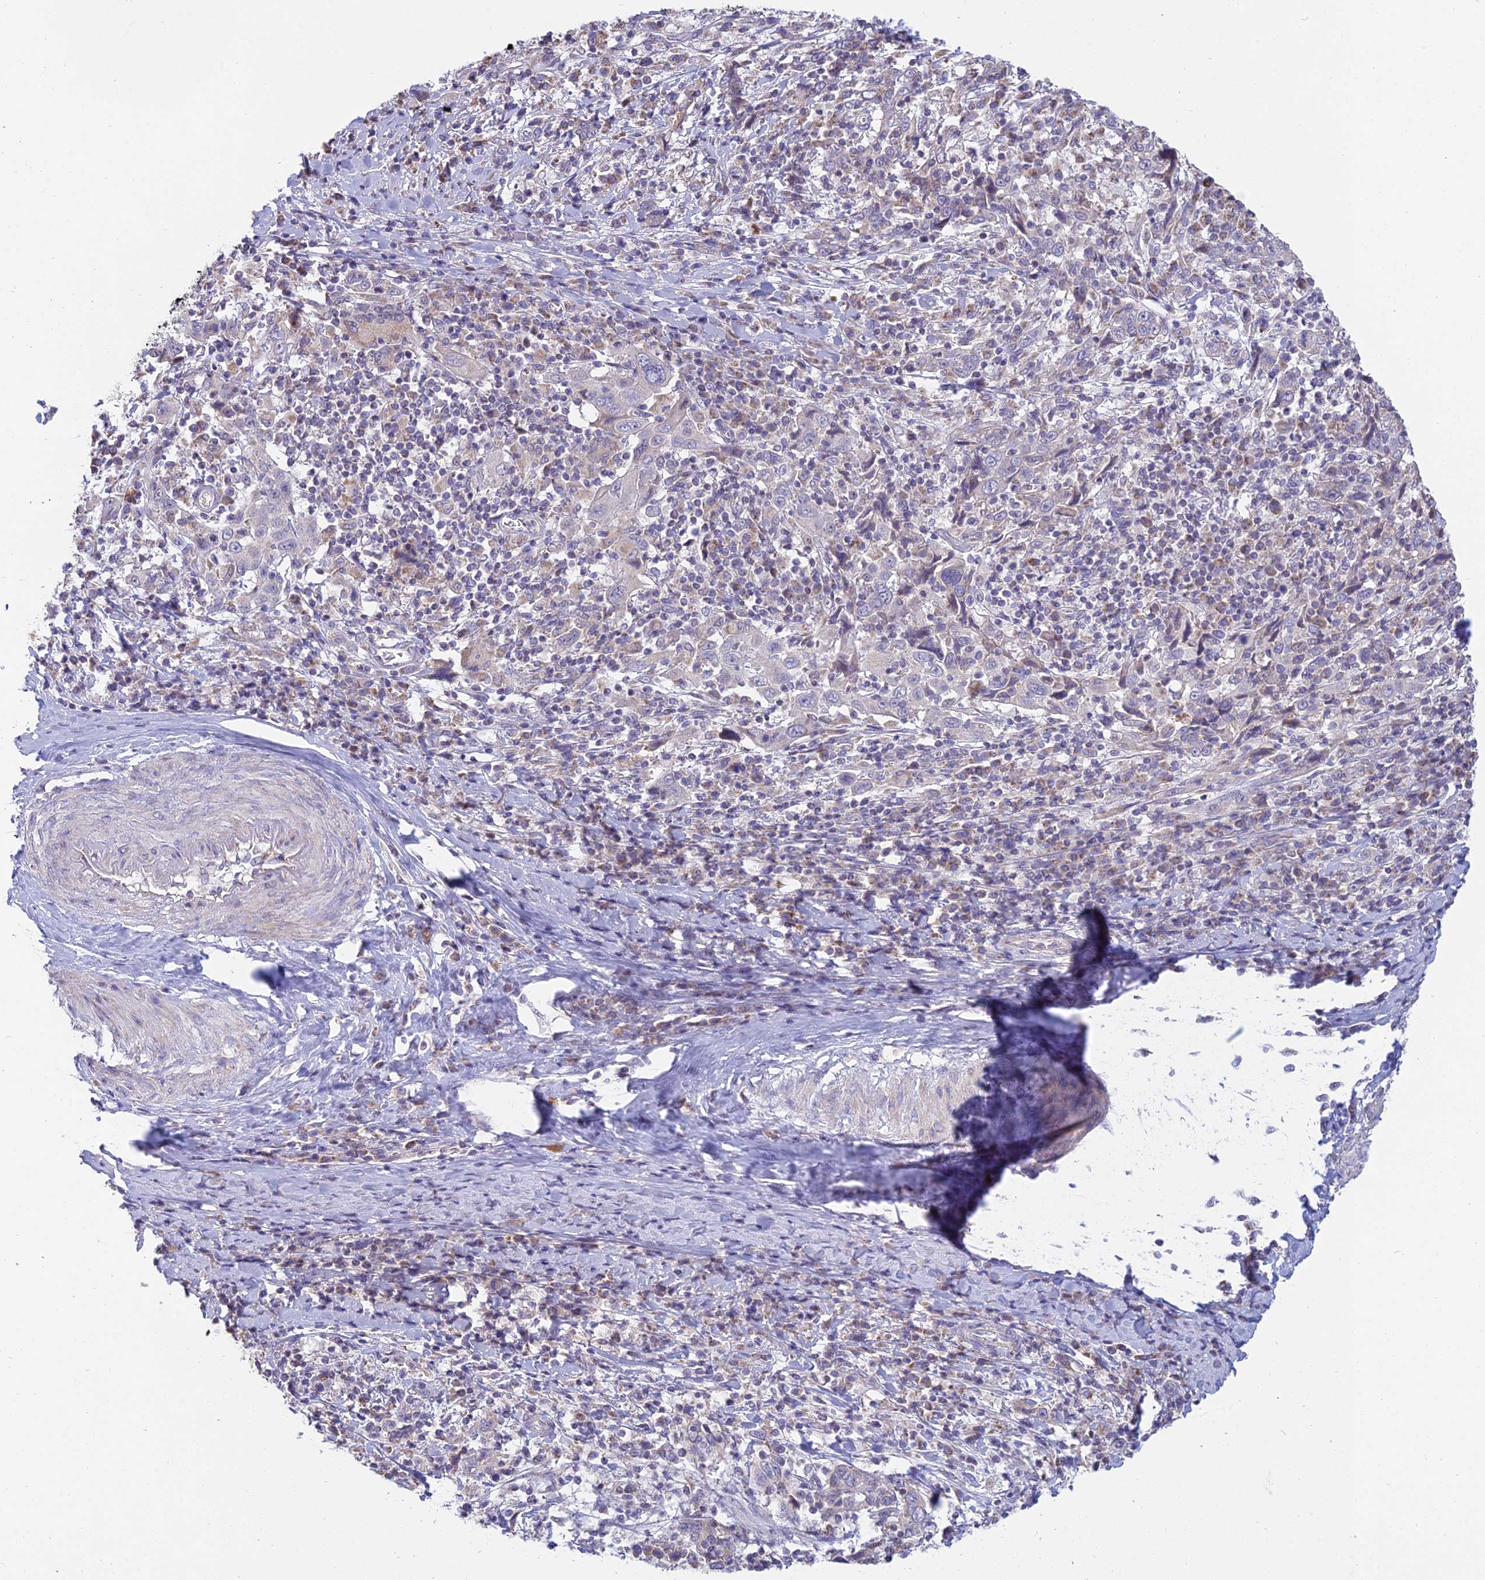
{"staining": {"intensity": "negative", "quantity": "none", "location": "none"}, "tissue": "cervical cancer", "cell_type": "Tumor cells", "image_type": "cancer", "snomed": [{"axis": "morphology", "description": "Squamous cell carcinoma, NOS"}, {"axis": "topography", "description": "Cervix"}], "caption": "Tumor cells show no significant positivity in cervical squamous cell carcinoma. Brightfield microscopy of IHC stained with DAB (3,3'-diaminobenzidine) (brown) and hematoxylin (blue), captured at high magnification.", "gene": "CFAP206", "patient": {"sex": "female", "age": 46}}